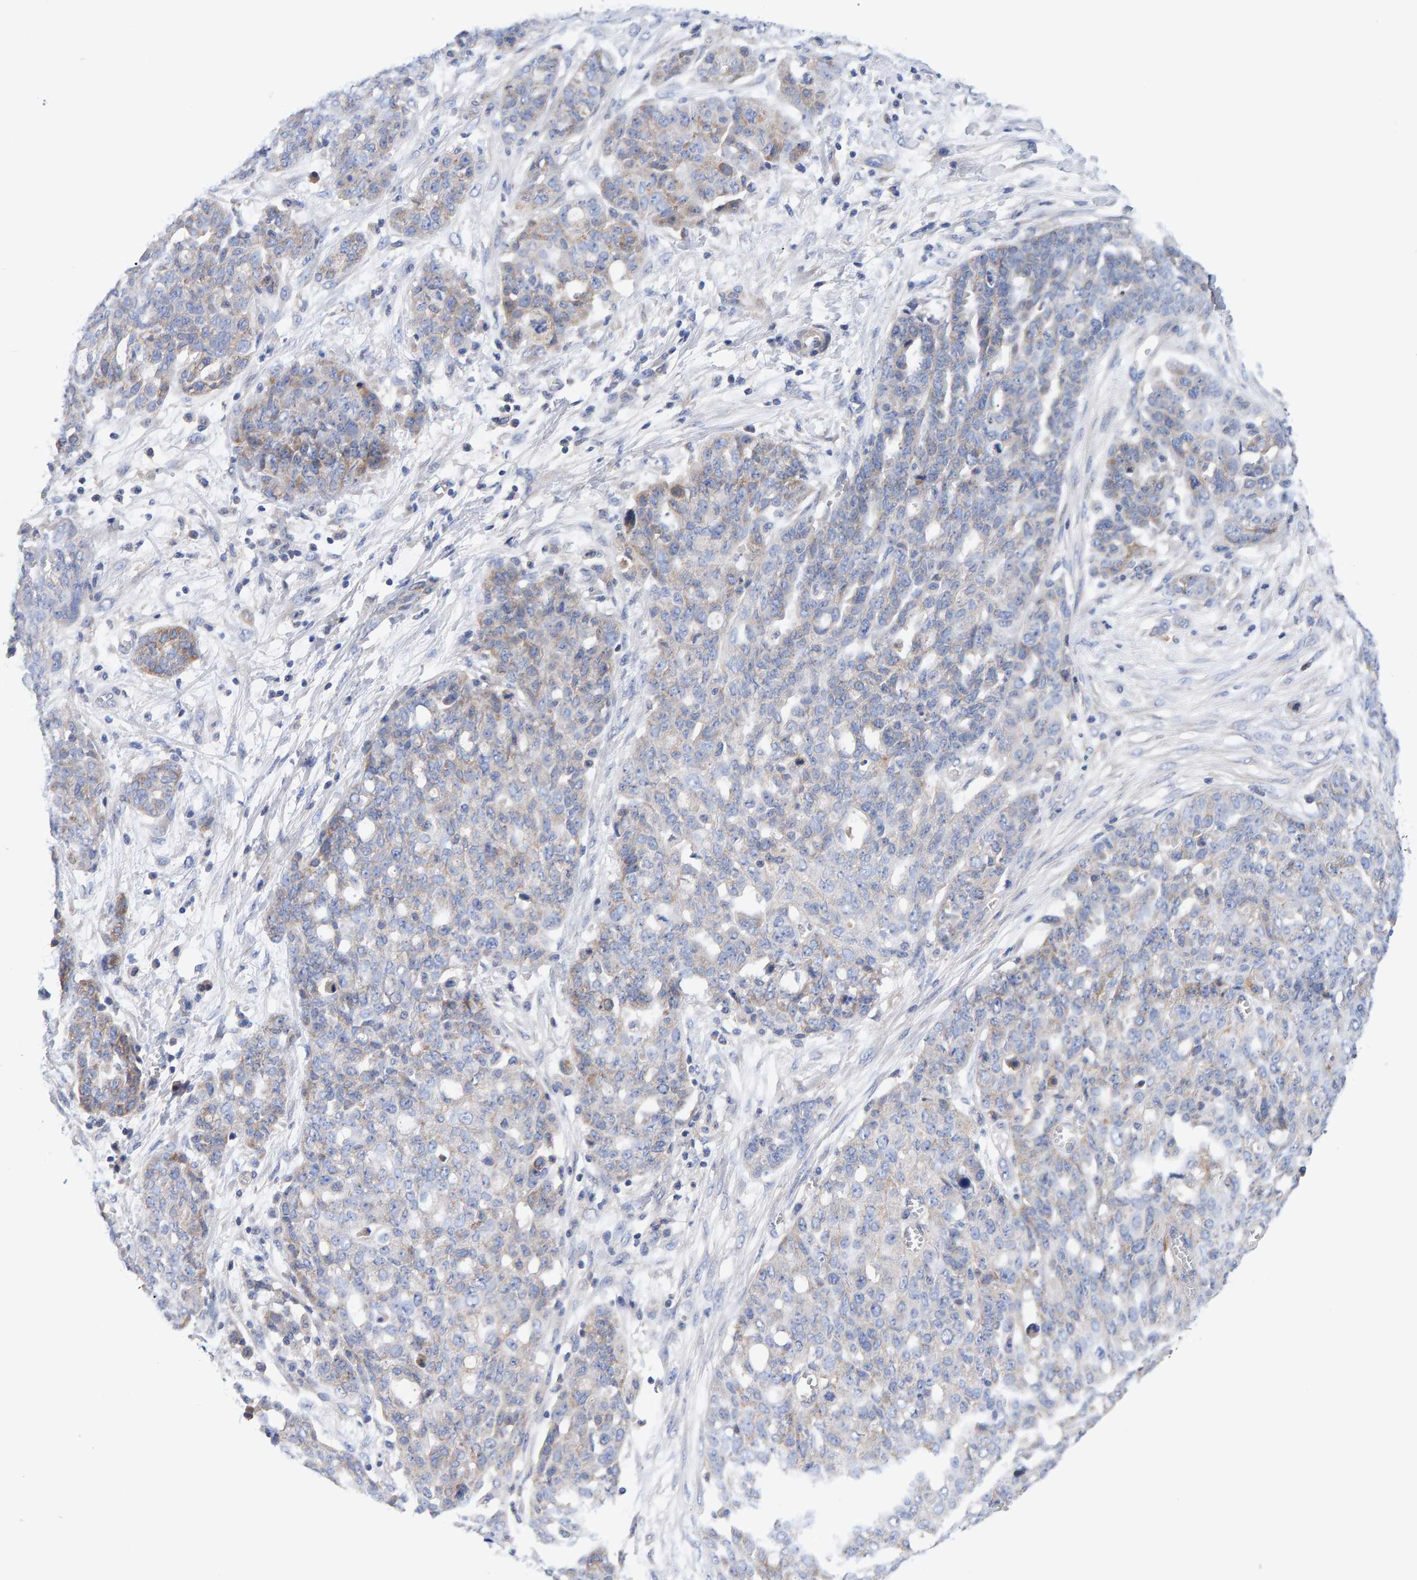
{"staining": {"intensity": "weak", "quantity": "25%-75%", "location": "cytoplasmic/membranous"}, "tissue": "ovarian cancer", "cell_type": "Tumor cells", "image_type": "cancer", "snomed": [{"axis": "morphology", "description": "Cystadenocarcinoma, serous, NOS"}, {"axis": "topography", "description": "Soft tissue"}, {"axis": "topography", "description": "Ovary"}], "caption": "This is a histology image of IHC staining of ovarian cancer, which shows weak positivity in the cytoplasmic/membranous of tumor cells.", "gene": "EFR3A", "patient": {"sex": "female", "age": 57}}